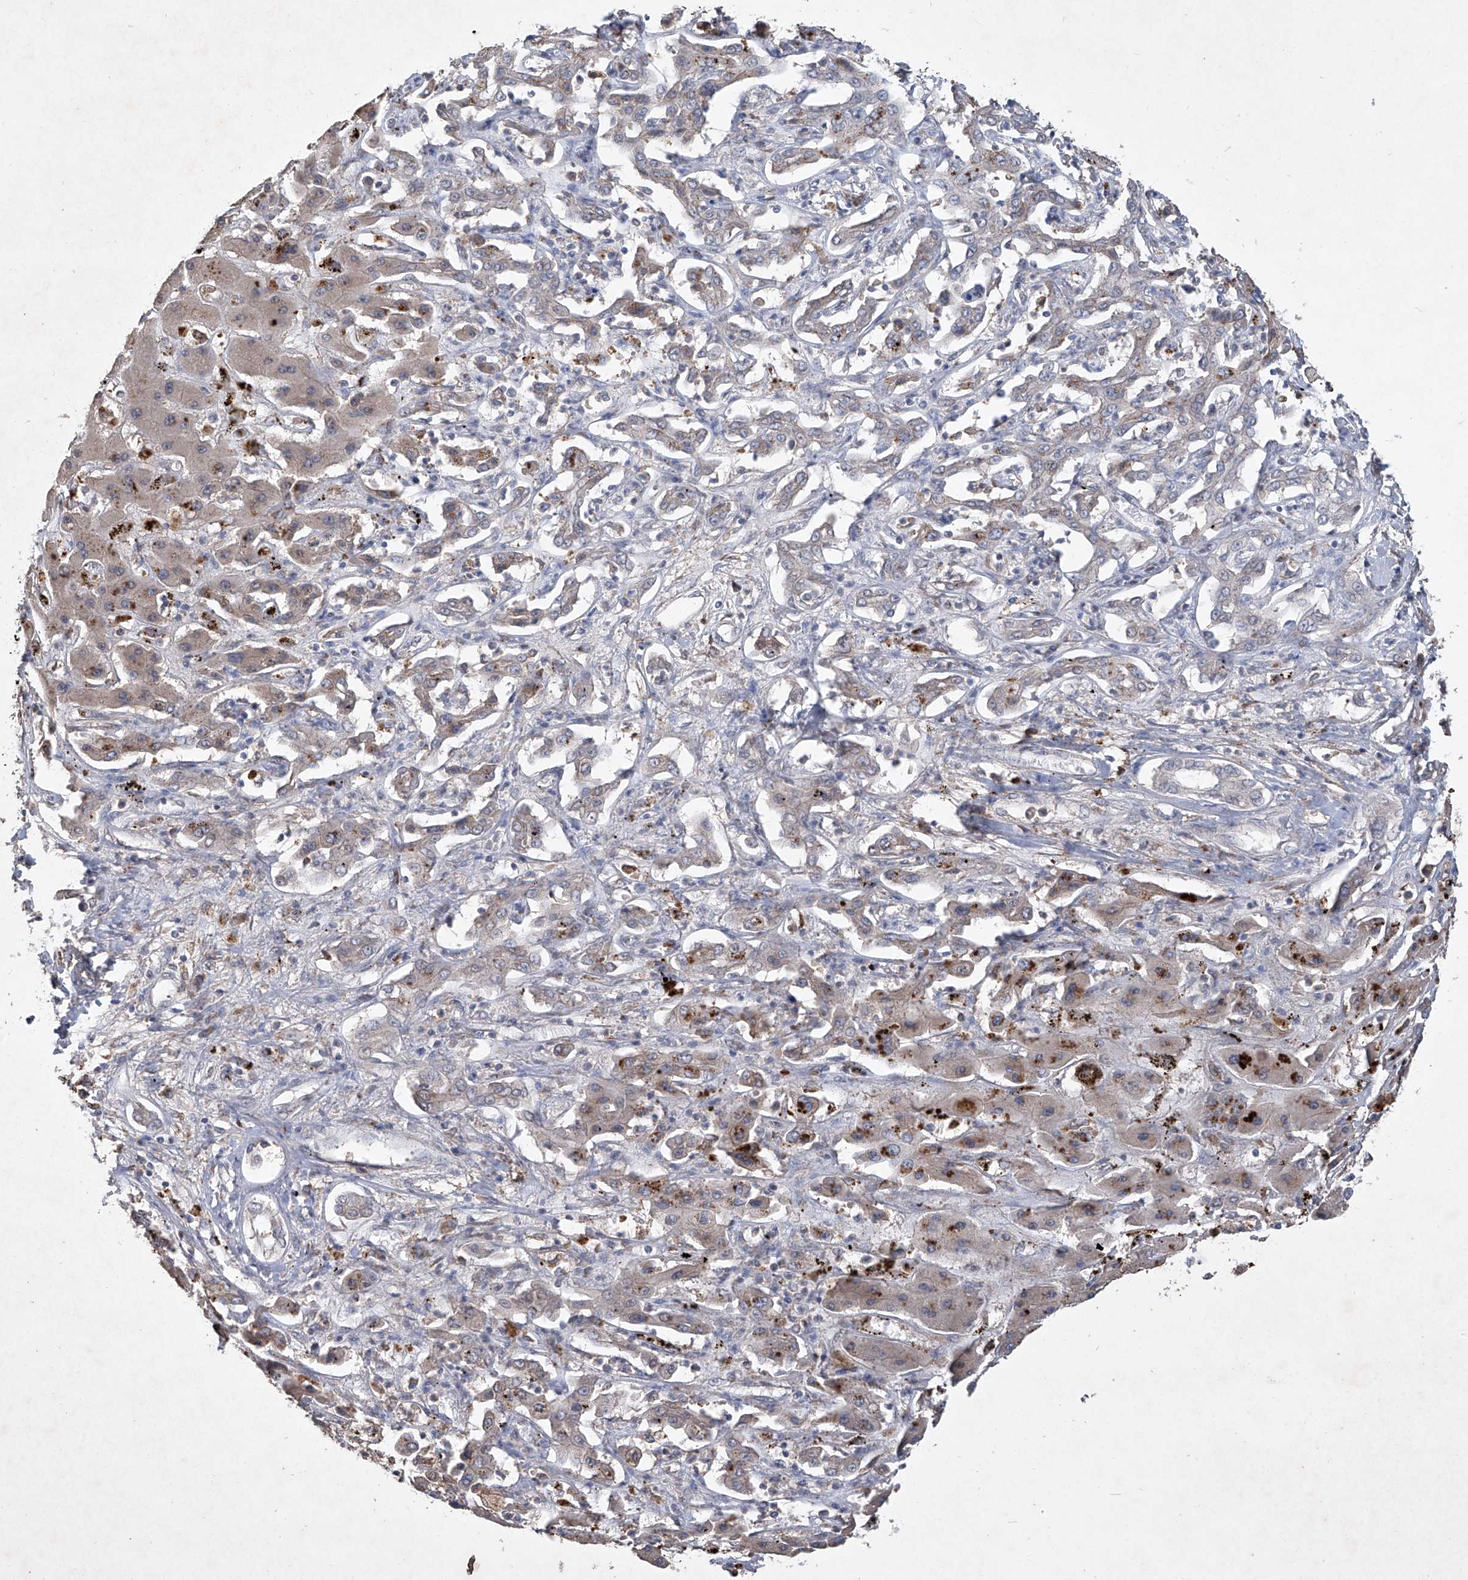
{"staining": {"intensity": "moderate", "quantity": "25%-75%", "location": "cytoplasmic/membranous"}, "tissue": "liver cancer", "cell_type": "Tumor cells", "image_type": "cancer", "snomed": [{"axis": "morphology", "description": "Cholangiocarcinoma"}, {"axis": "topography", "description": "Liver"}], "caption": "Immunohistochemistry (IHC) of human liver cholangiocarcinoma displays medium levels of moderate cytoplasmic/membranous positivity in about 25%-75% of tumor cells.", "gene": "PCSK5", "patient": {"sex": "male", "age": 67}}